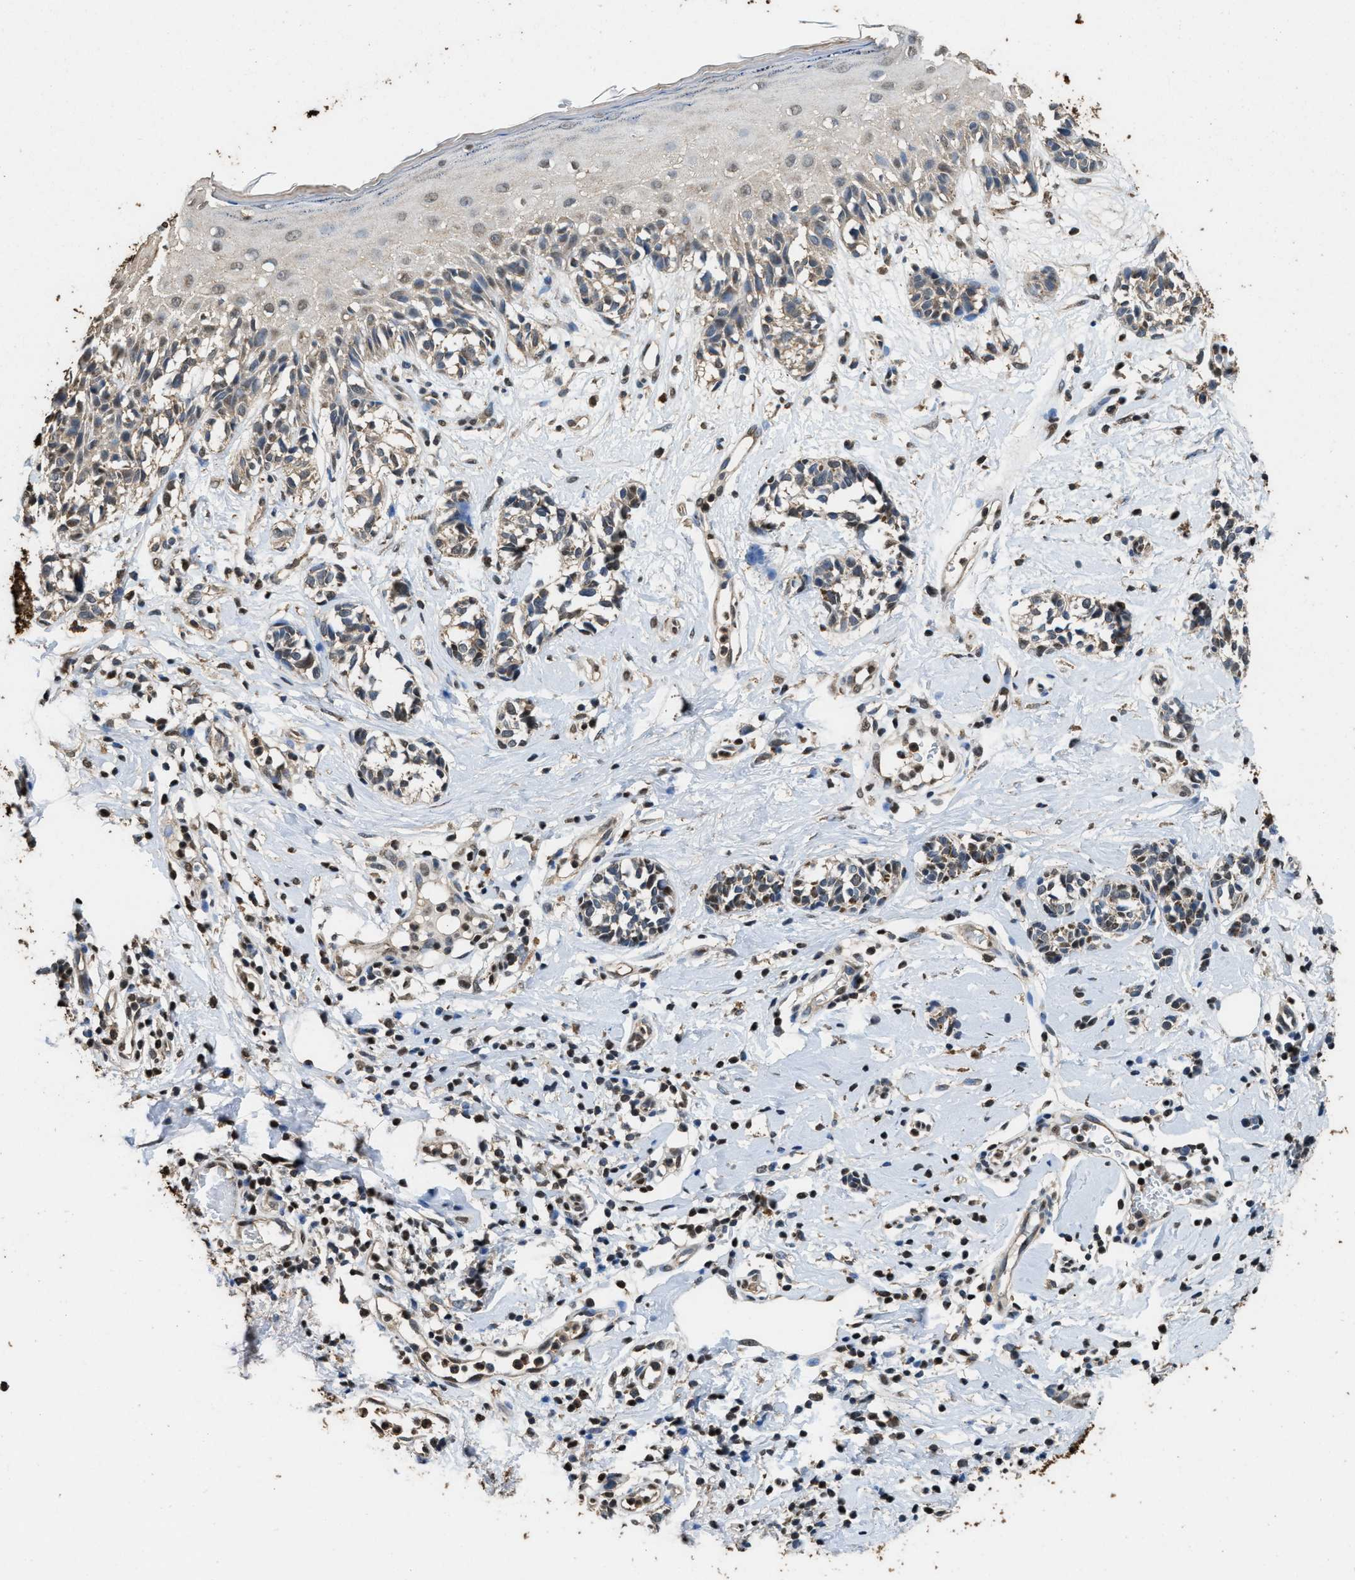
{"staining": {"intensity": "weak", "quantity": "25%-75%", "location": "cytoplasmic/membranous"}, "tissue": "melanoma", "cell_type": "Tumor cells", "image_type": "cancer", "snomed": [{"axis": "morphology", "description": "Malignant melanoma, NOS"}, {"axis": "topography", "description": "Skin"}], "caption": "High-magnification brightfield microscopy of melanoma stained with DAB (3,3'-diaminobenzidine) (brown) and counterstained with hematoxylin (blue). tumor cells exhibit weak cytoplasmic/membranous expression is appreciated in approximately25%-75% of cells.", "gene": "GAPDH", "patient": {"sex": "male", "age": 64}}